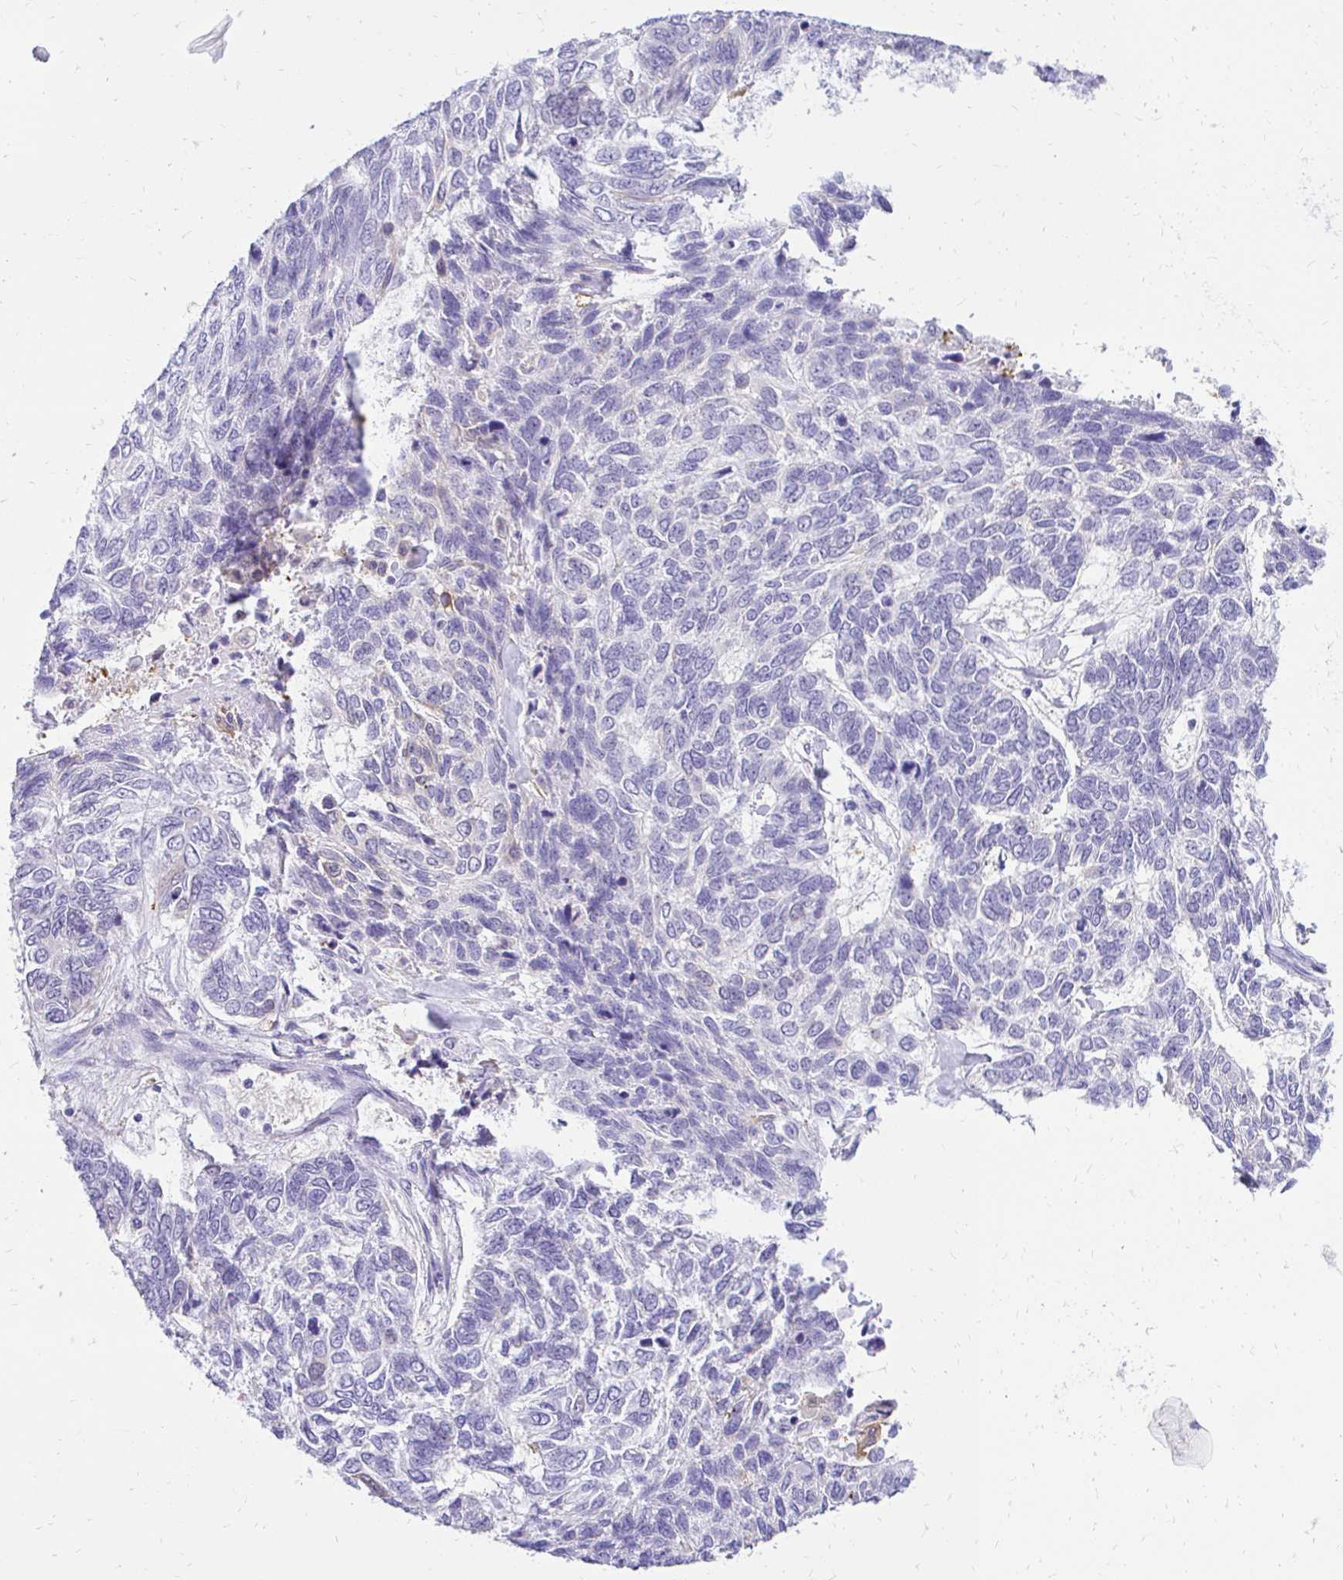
{"staining": {"intensity": "negative", "quantity": "none", "location": "none"}, "tissue": "skin cancer", "cell_type": "Tumor cells", "image_type": "cancer", "snomed": [{"axis": "morphology", "description": "Basal cell carcinoma"}, {"axis": "topography", "description": "Skin"}], "caption": "A high-resolution photomicrograph shows immunohistochemistry (IHC) staining of skin cancer, which reveals no significant staining in tumor cells.", "gene": "FATE1", "patient": {"sex": "female", "age": 65}}